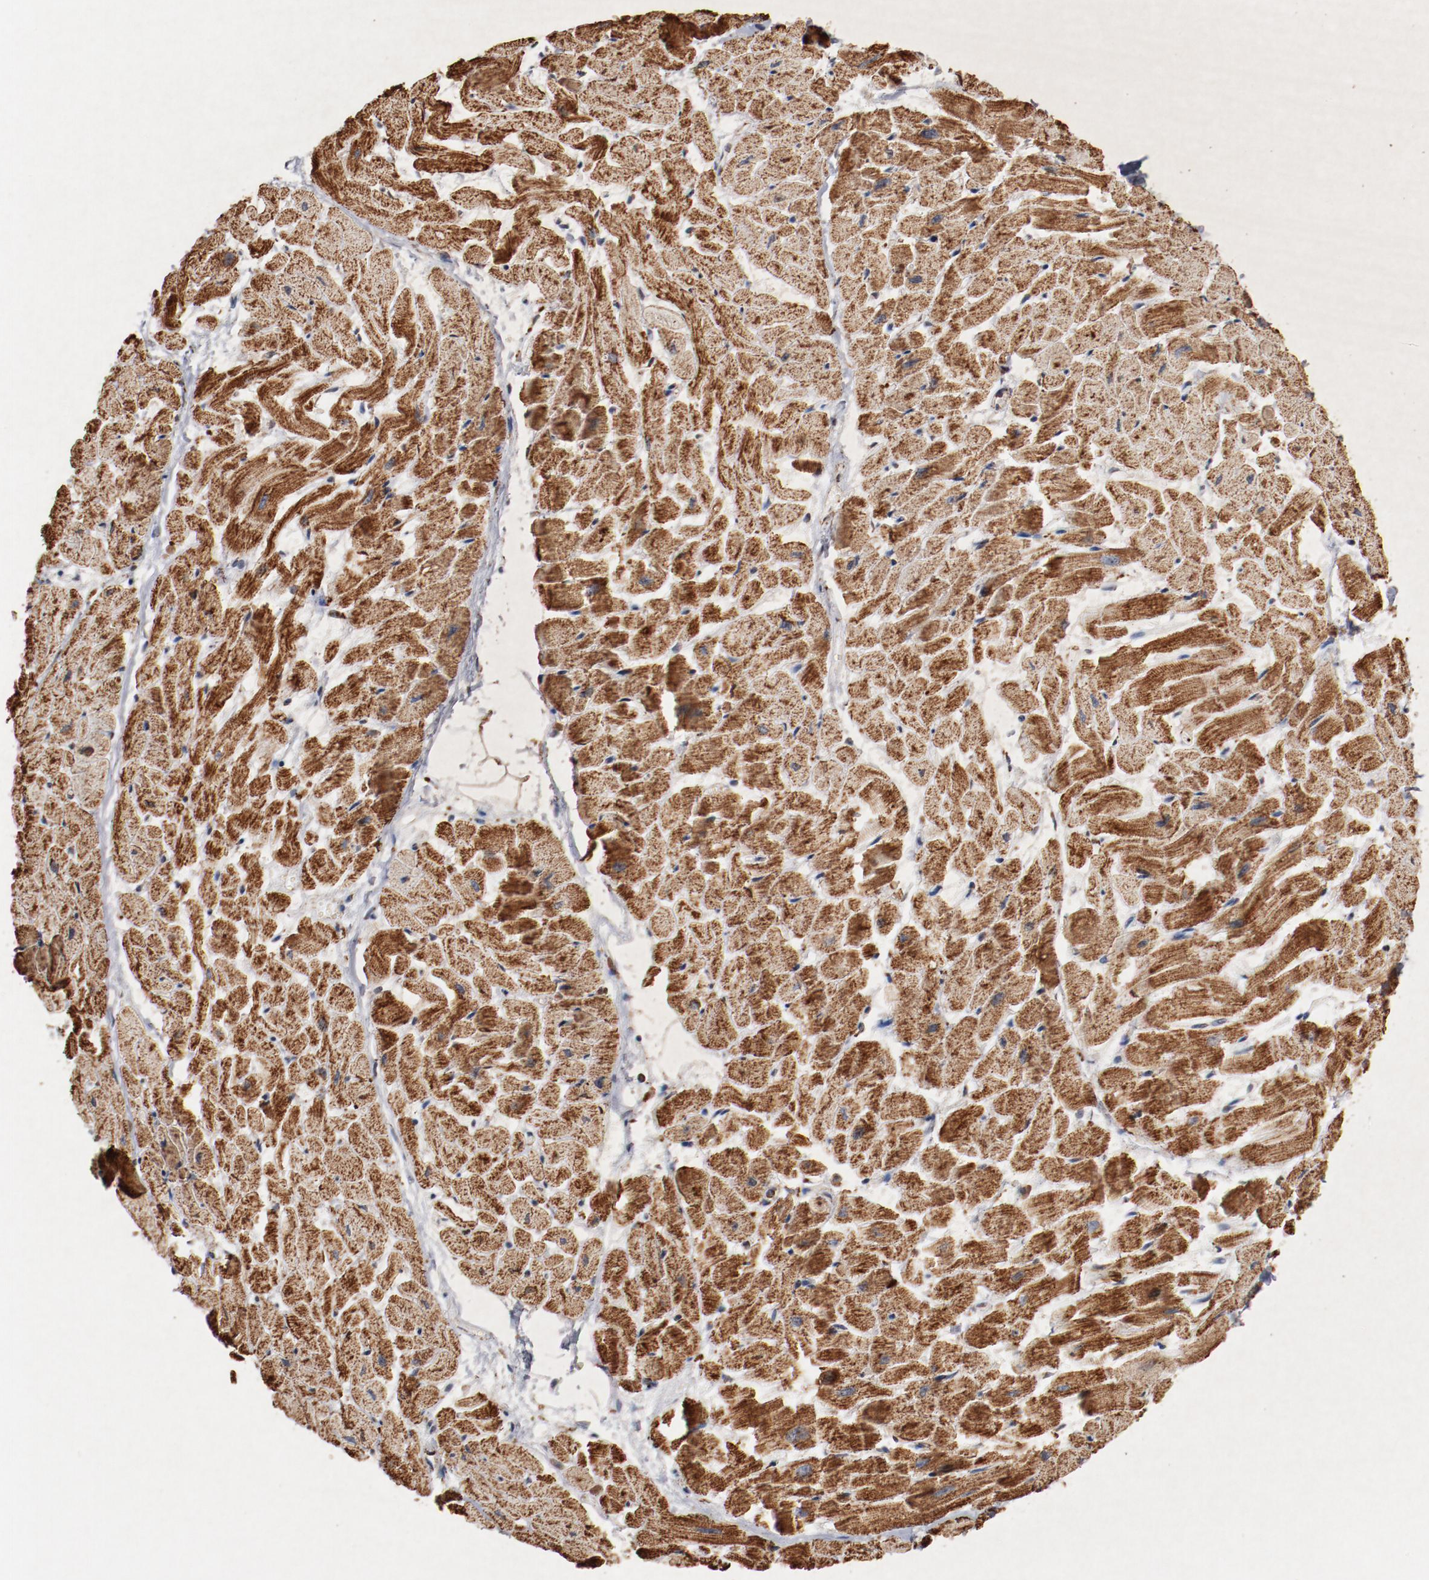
{"staining": {"intensity": "strong", "quantity": ">75%", "location": "cytoplasmic/membranous"}, "tissue": "heart muscle", "cell_type": "Cardiomyocytes", "image_type": "normal", "snomed": [{"axis": "morphology", "description": "Normal tissue, NOS"}, {"axis": "topography", "description": "Heart"}], "caption": "Immunohistochemistry of unremarkable human heart muscle exhibits high levels of strong cytoplasmic/membranous expression in about >75% of cardiomyocytes.", "gene": "NDUFS4", "patient": {"sex": "female", "age": 19}}